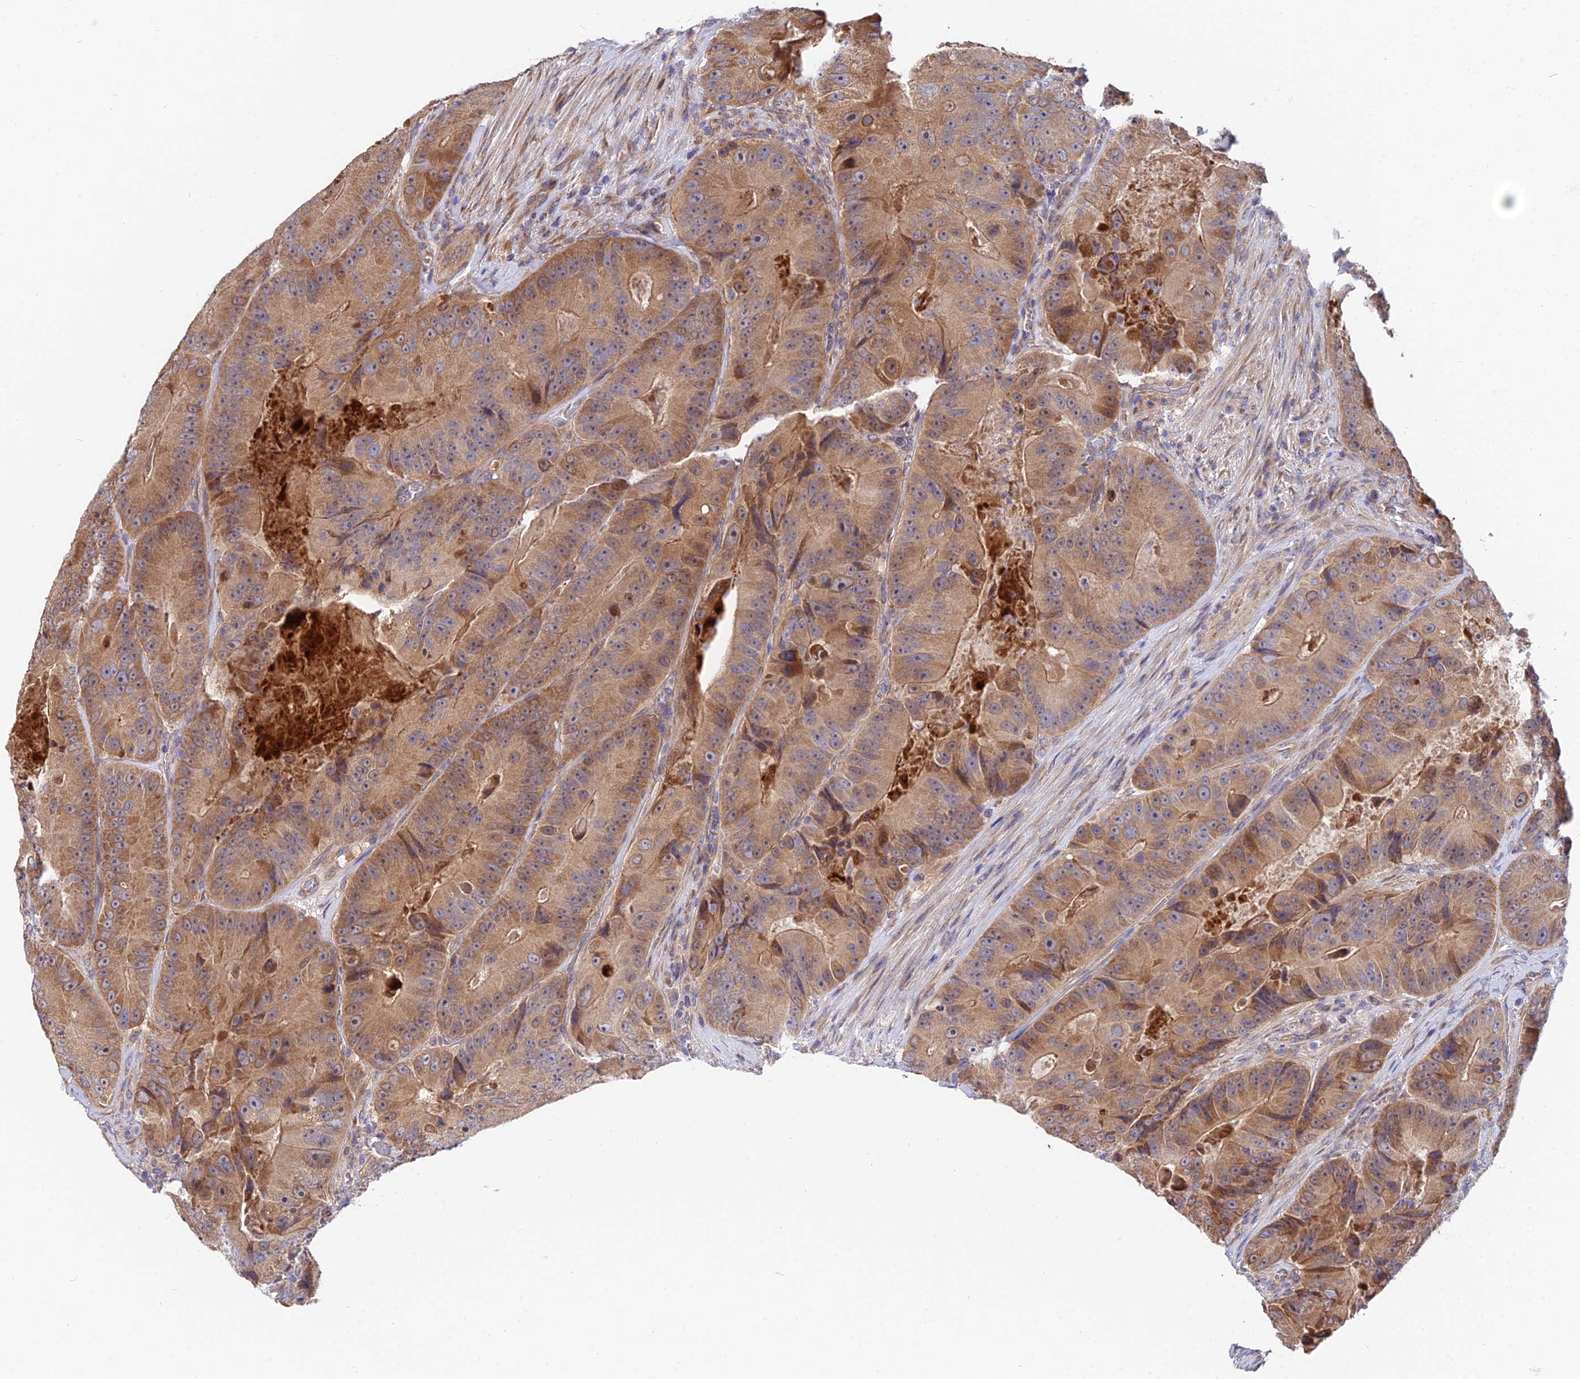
{"staining": {"intensity": "moderate", "quantity": ">75%", "location": "cytoplasmic/membranous"}, "tissue": "colorectal cancer", "cell_type": "Tumor cells", "image_type": "cancer", "snomed": [{"axis": "morphology", "description": "Adenocarcinoma, NOS"}, {"axis": "topography", "description": "Colon"}], "caption": "Brown immunohistochemical staining in human colorectal cancer (adenocarcinoma) exhibits moderate cytoplasmic/membranous expression in about >75% of tumor cells.", "gene": "CDC37L1", "patient": {"sex": "female", "age": 86}}